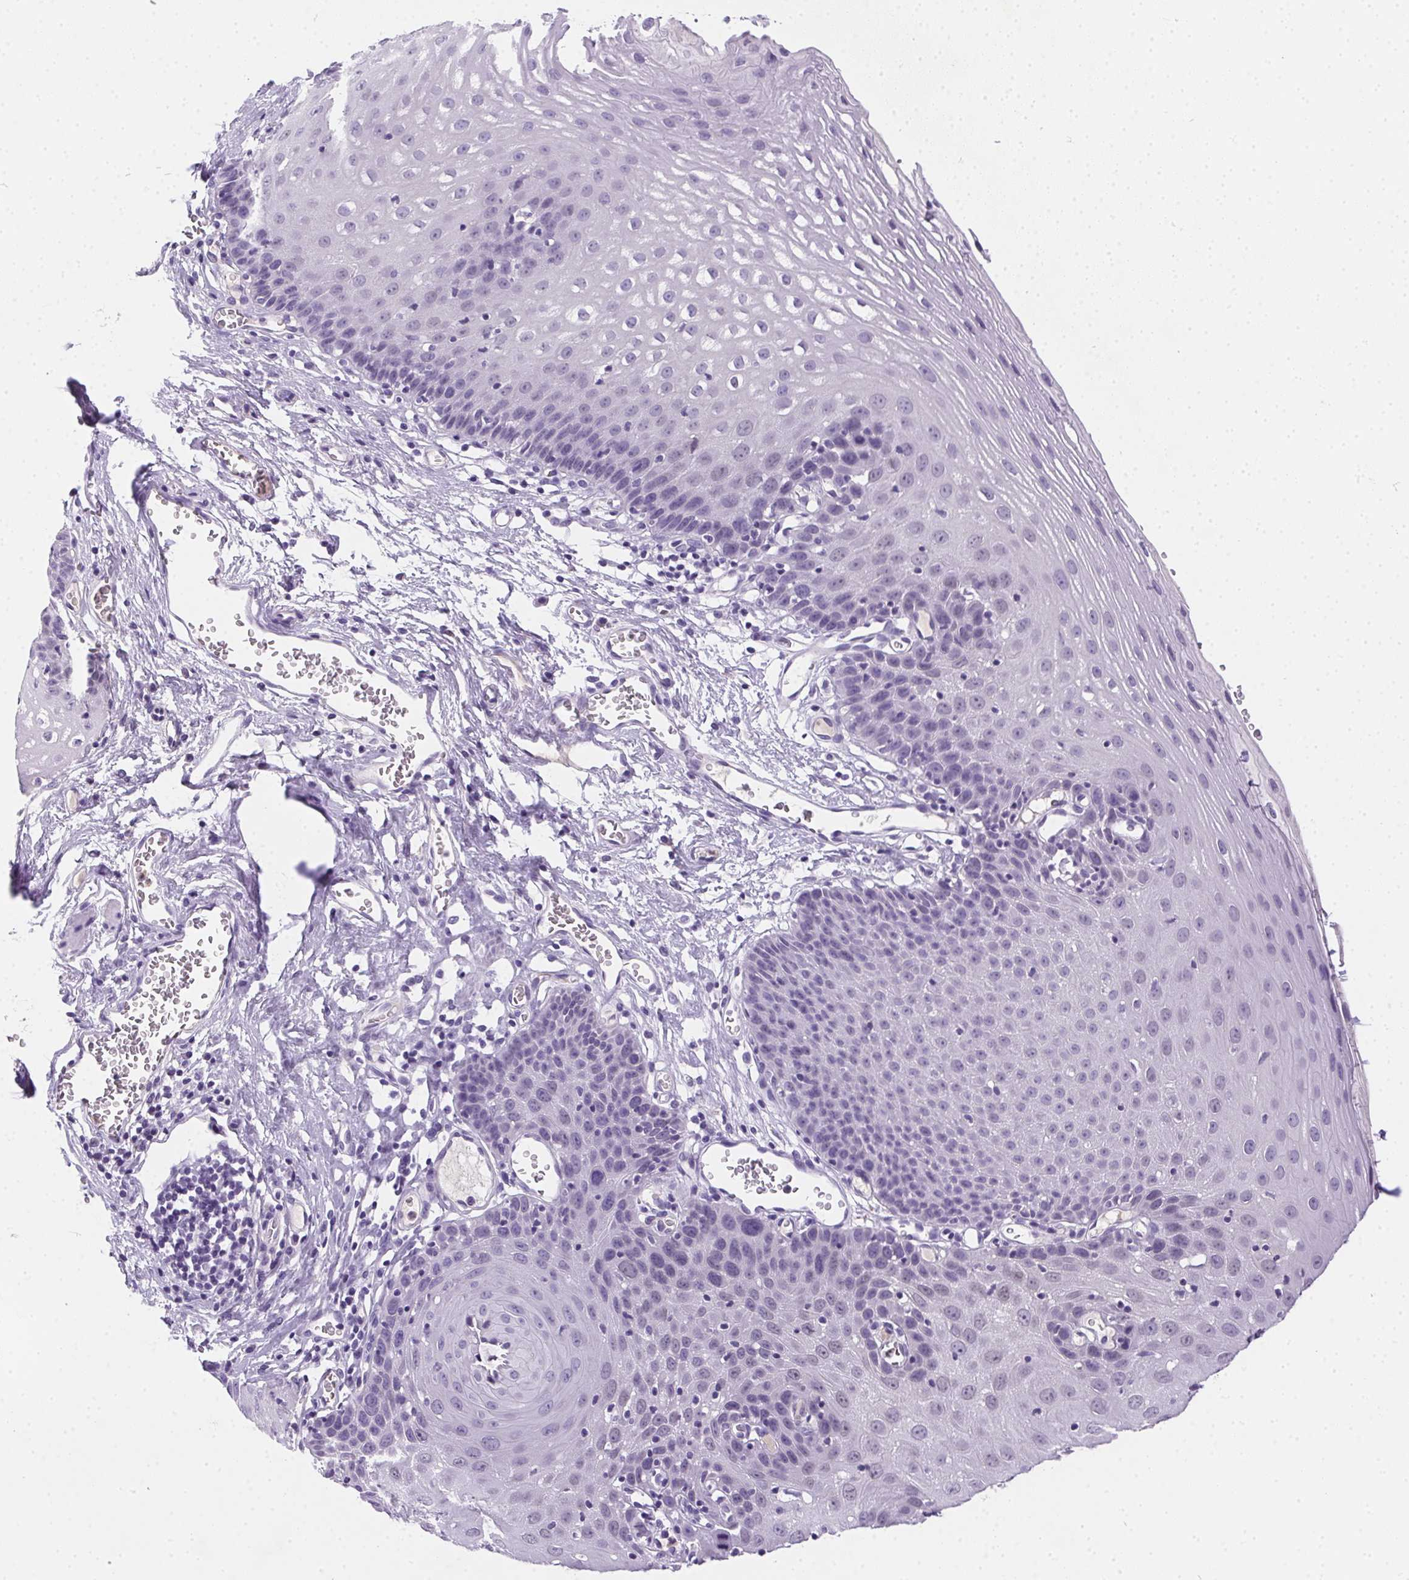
{"staining": {"intensity": "negative", "quantity": "none", "location": "none"}, "tissue": "esophagus", "cell_type": "Squamous epithelial cells", "image_type": "normal", "snomed": [{"axis": "morphology", "description": "Normal tissue, NOS"}, {"axis": "topography", "description": "Esophagus"}], "caption": "IHC photomicrograph of benign esophagus: esophagus stained with DAB (3,3'-diaminobenzidine) shows no significant protein expression in squamous epithelial cells. (DAB immunohistochemistry, high magnification).", "gene": "SSTR4", "patient": {"sex": "male", "age": 72}}